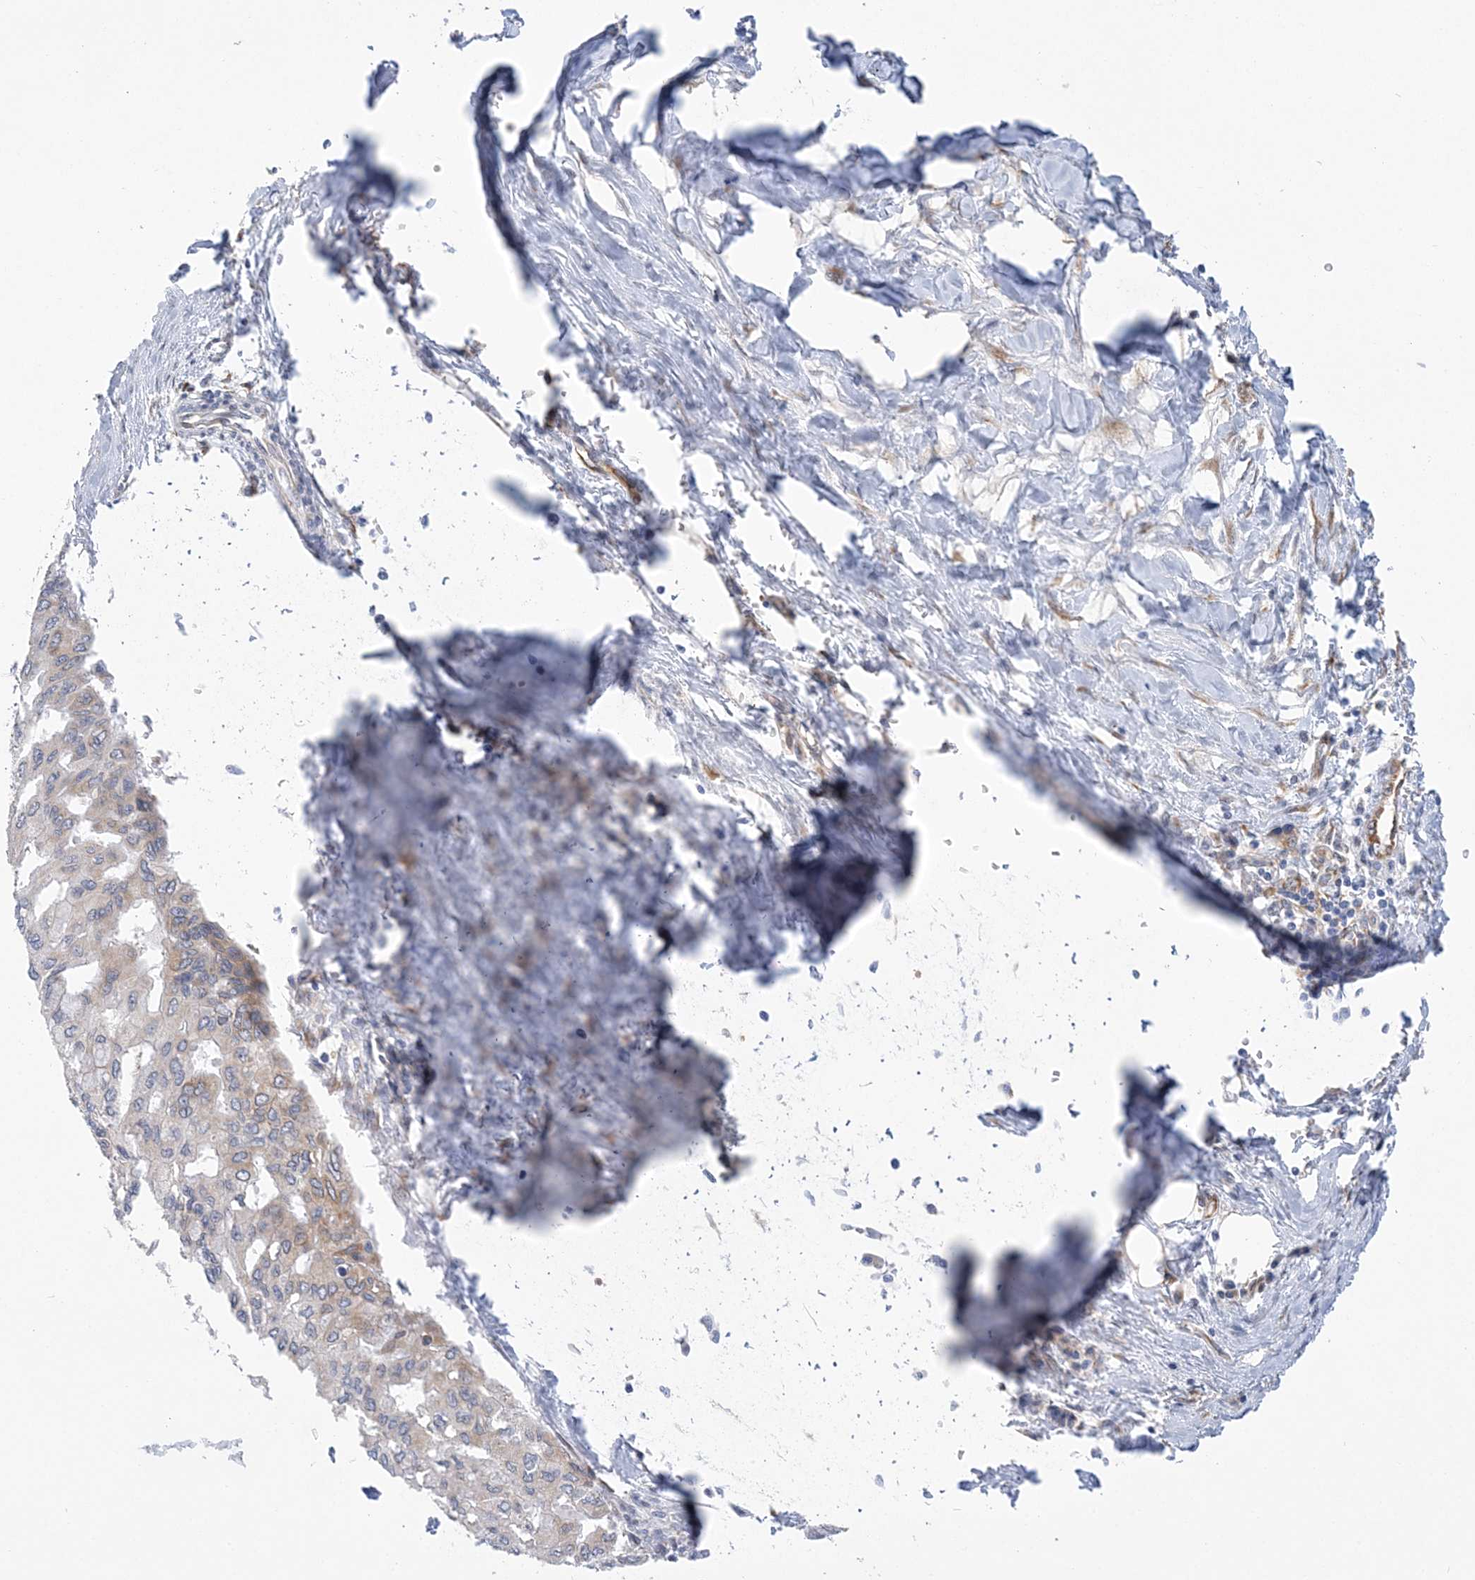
{"staining": {"intensity": "moderate", "quantity": ">75%", "location": "cytoplasmic/membranous"}, "tissue": "pancreatic cancer", "cell_type": "Tumor cells", "image_type": "cancer", "snomed": [{"axis": "morphology", "description": "Adenocarcinoma, NOS"}, {"axis": "topography", "description": "Pancreas"}], "caption": "The image exhibits a brown stain indicating the presence of a protein in the cytoplasmic/membranous of tumor cells in pancreatic cancer (adenocarcinoma). Using DAB (brown) and hematoxylin (blue) stains, captured at high magnification using brightfield microscopy.", "gene": "PLEKHG4B", "patient": {"sex": "male", "age": 51}}